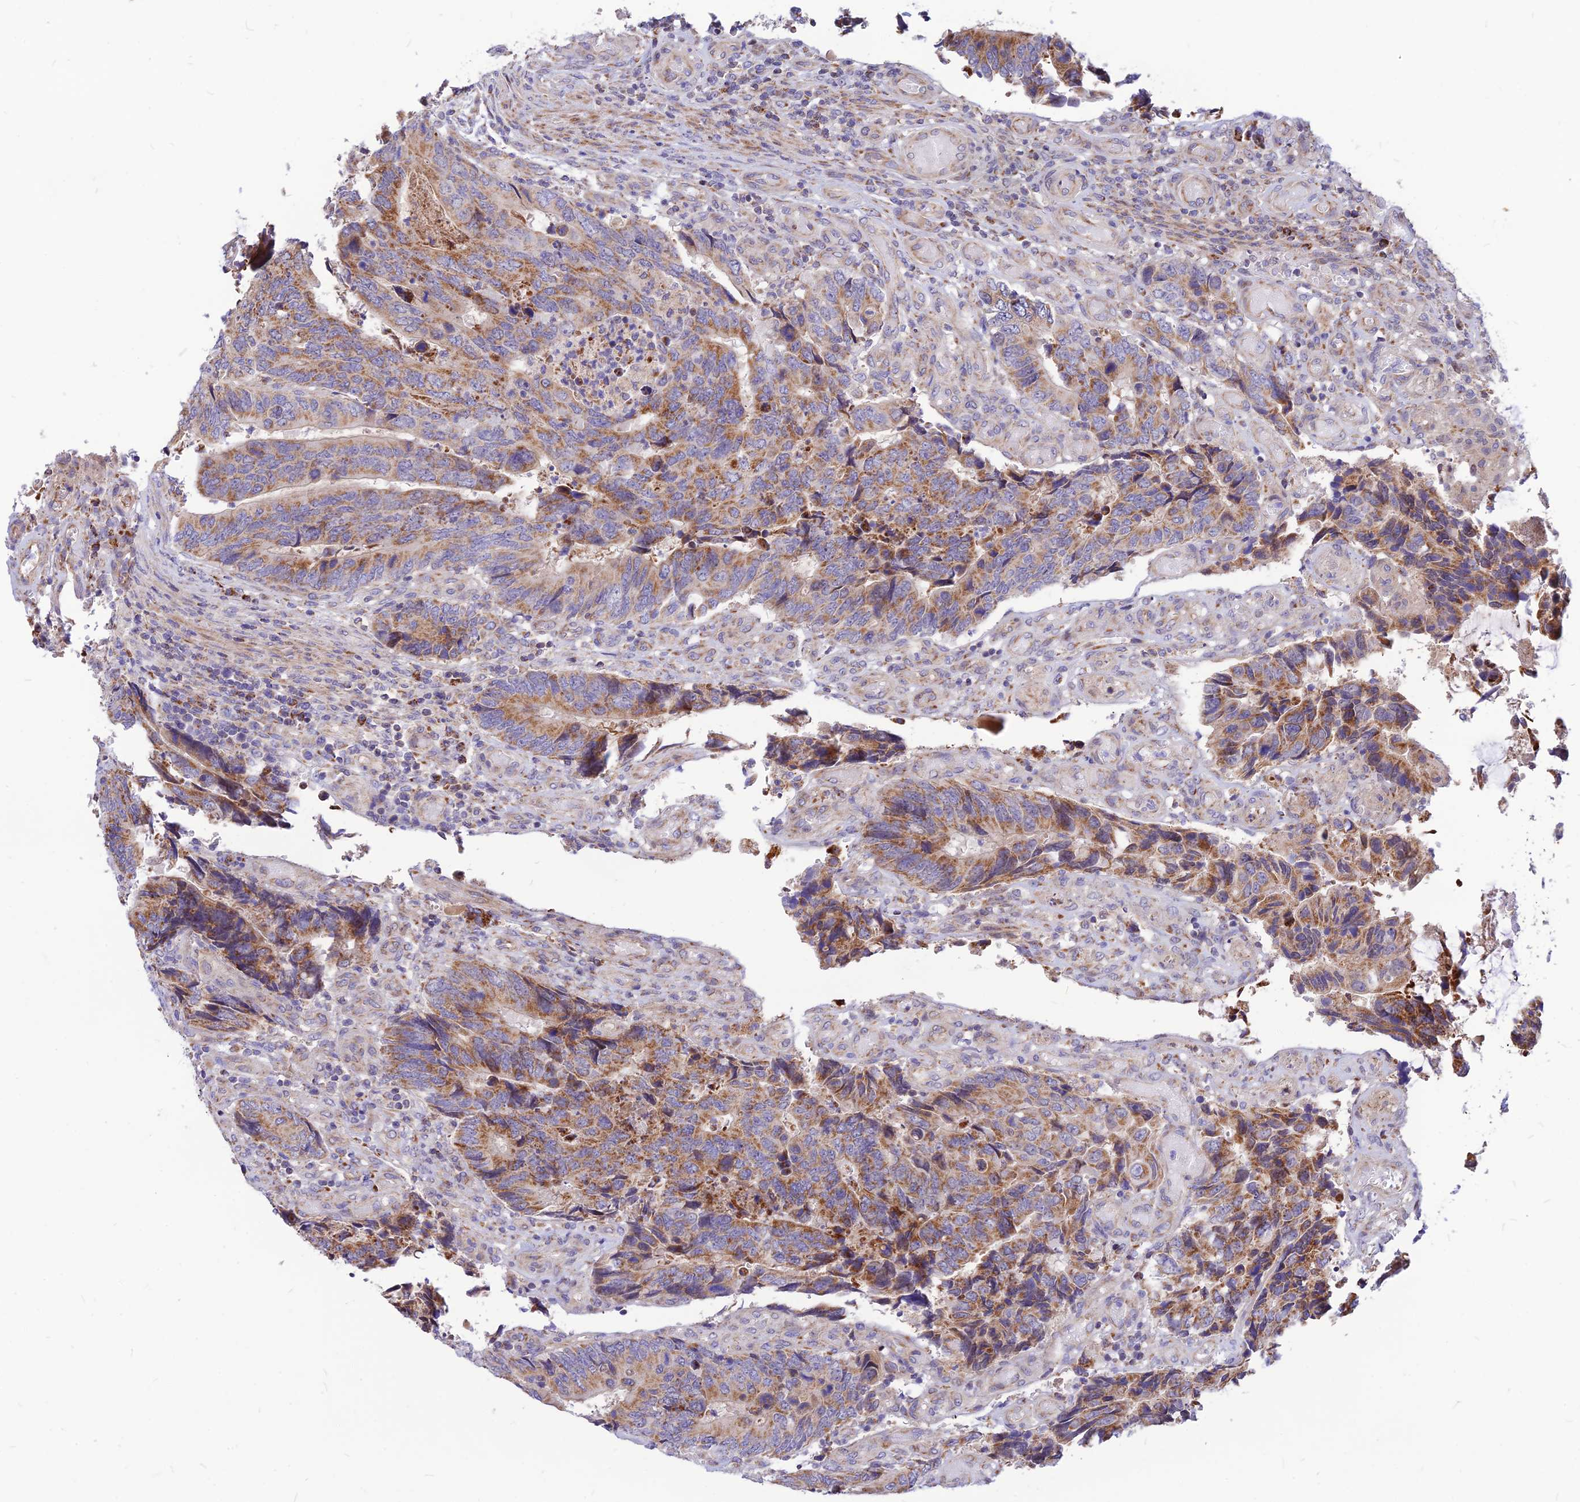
{"staining": {"intensity": "moderate", "quantity": ">75%", "location": "cytoplasmic/membranous"}, "tissue": "colorectal cancer", "cell_type": "Tumor cells", "image_type": "cancer", "snomed": [{"axis": "morphology", "description": "Adenocarcinoma, NOS"}, {"axis": "topography", "description": "Colon"}], "caption": "Colorectal cancer (adenocarcinoma) stained for a protein displays moderate cytoplasmic/membranous positivity in tumor cells.", "gene": "ECI1", "patient": {"sex": "male", "age": 87}}